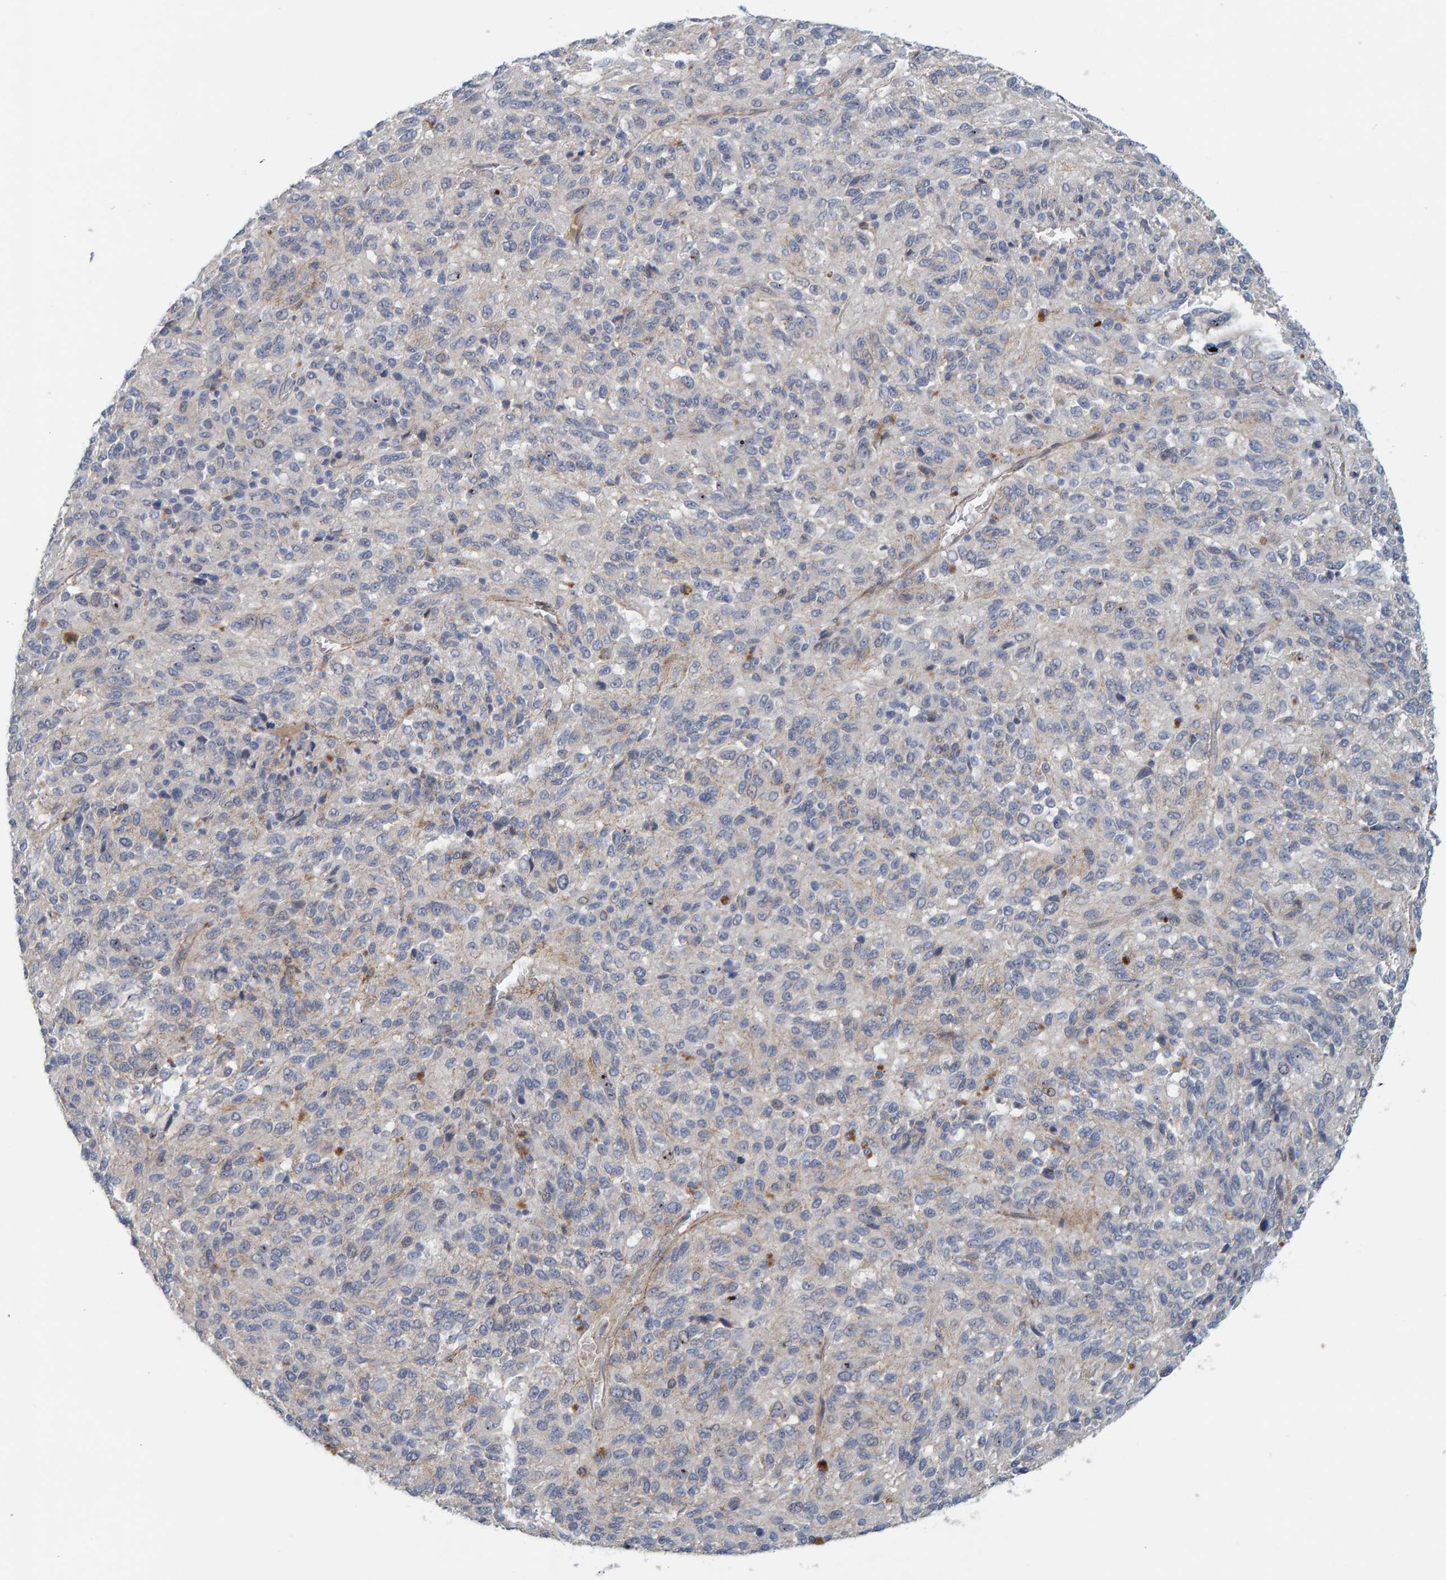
{"staining": {"intensity": "negative", "quantity": "none", "location": "none"}, "tissue": "melanoma", "cell_type": "Tumor cells", "image_type": "cancer", "snomed": [{"axis": "morphology", "description": "Malignant melanoma, Metastatic site"}, {"axis": "topography", "description": "Lung"}], "caption": "Immunohistochemical staining of melanoma exhibits no significant expression in tumor cells.", "gene": "KRBA2", "patient": {"sex": "male", "age": 64}}